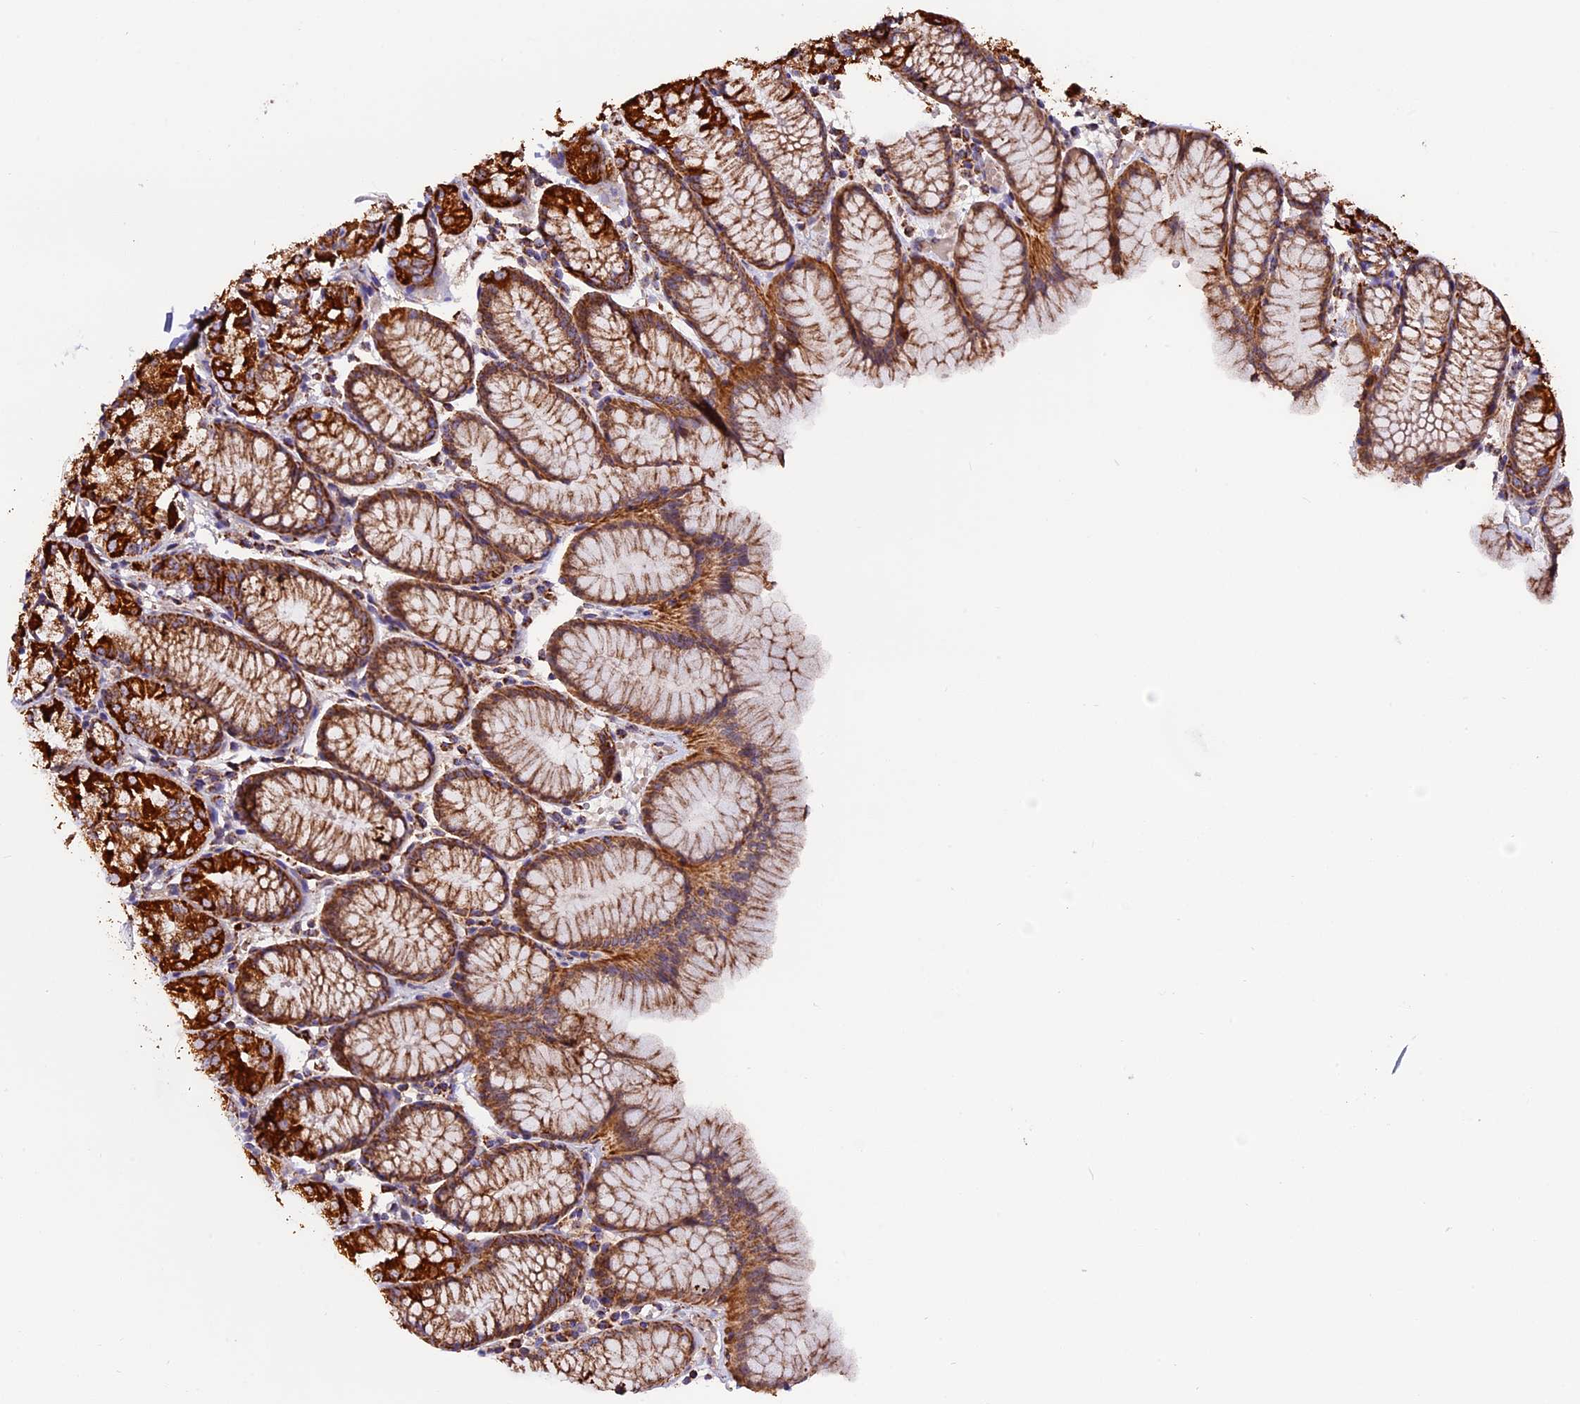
{"staining": {"intensity": "strong", "quantity": ">75%", "location": "cytoplasmic/membranous"}, "tissue": "stomach", "cell_type": "Glandular cells", "image_type": "normal", "snomed": [{"axis": "morphology", "description": "Normal tissue, NOS"}, {"axis": "topography", "description": "Stomach, upper"}], "caption": "Strong cytoplasmic/membranous positivity for a protein is present in approximately >75% of glandular cells of unremarkable stomach using immunohistochemistry.", "gene": "NDUFA8", "patient": {"sex": "male", "age": 47}}